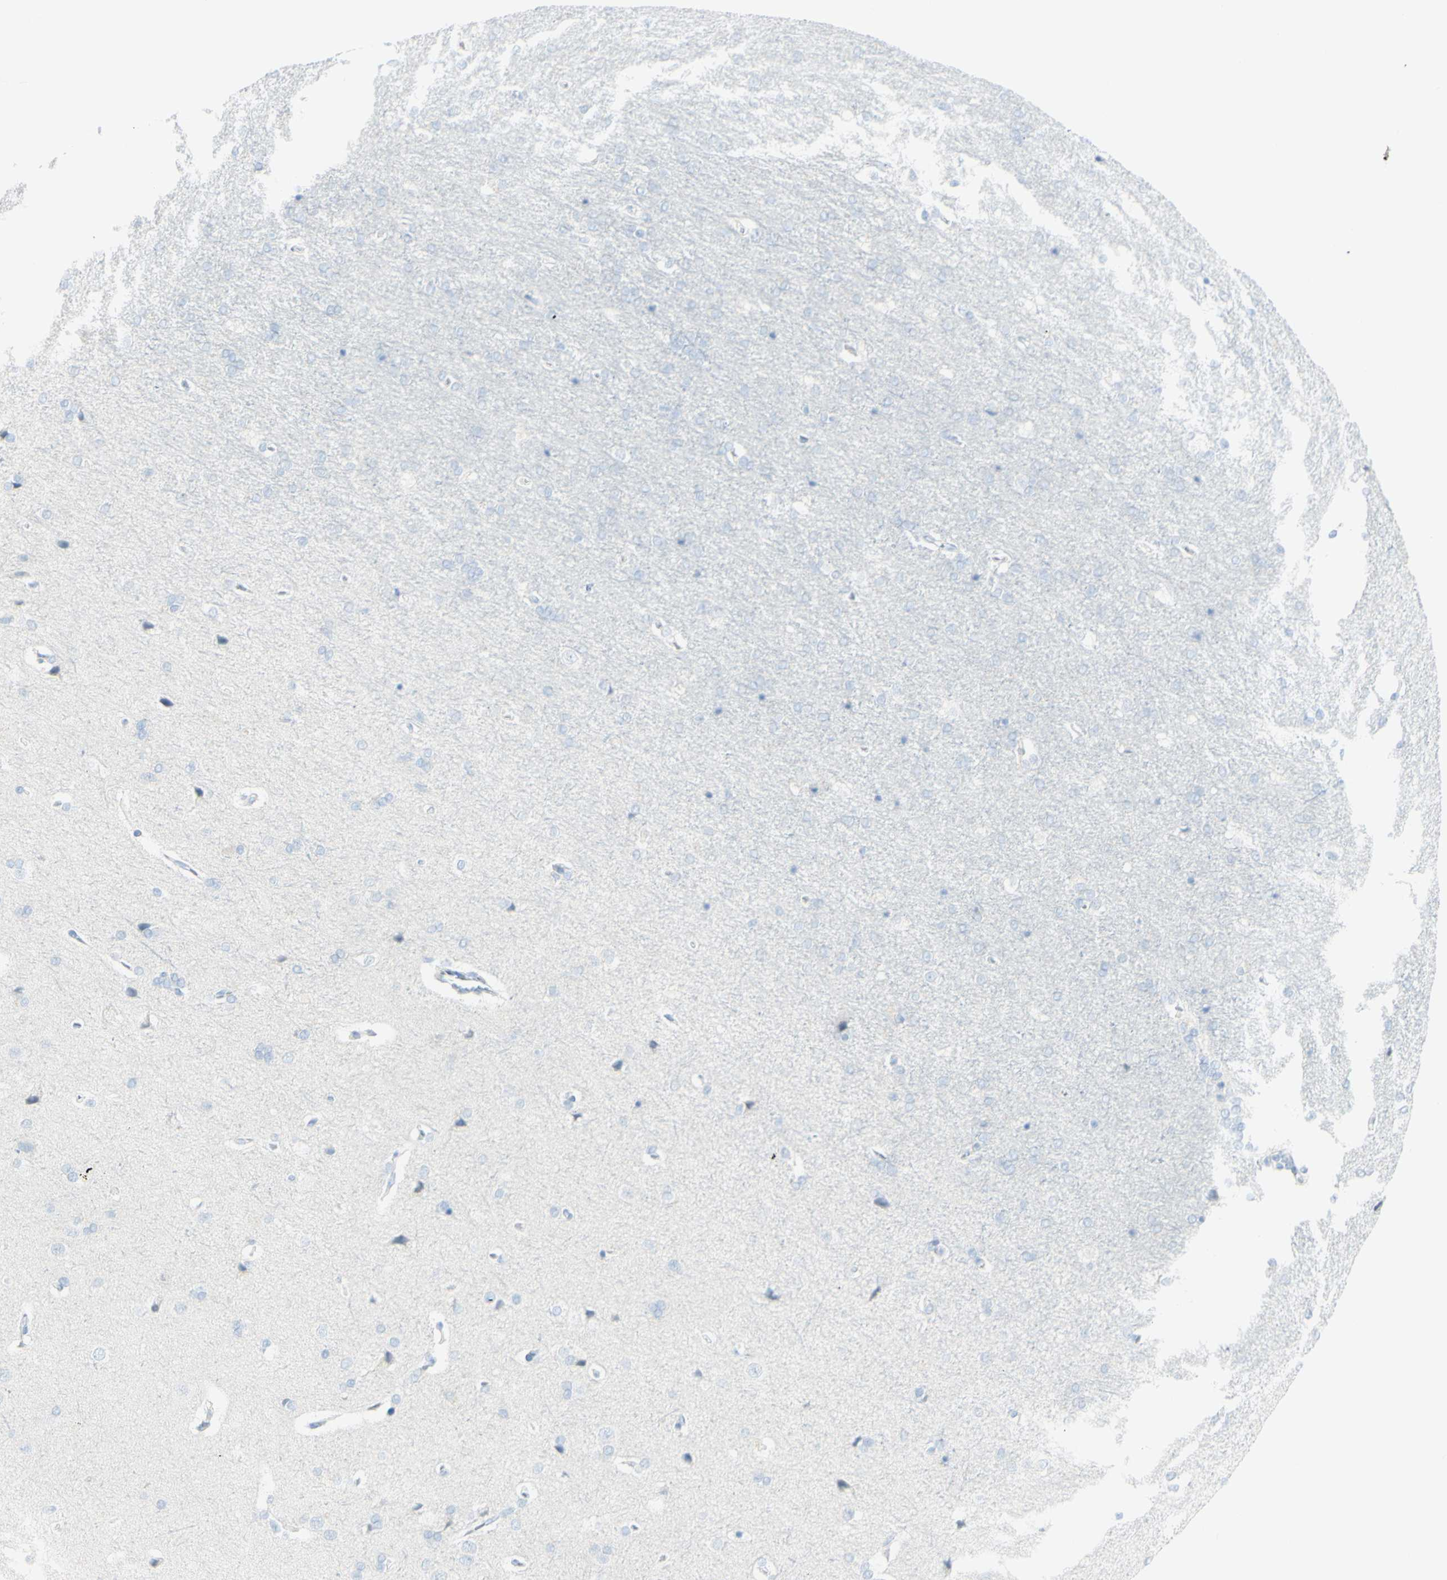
{"staining": {"intensity": "negative", "quantity": "none", "location": "none"}, "tissue": "cerebral cortex", "cell_type": "Endothelial cells", "image_type": "normal", "snomed": [{"axis": "morphology", "description": "Normal tissue, NOS"}, {"axis": "topography", "description": "Cerebral cortex"}], "caption": "Image shows no protein staining in endothelial cells of benign cerebral cortex.", "gene": "LETM1", "patient": {"sex": "male", "age": 62}}